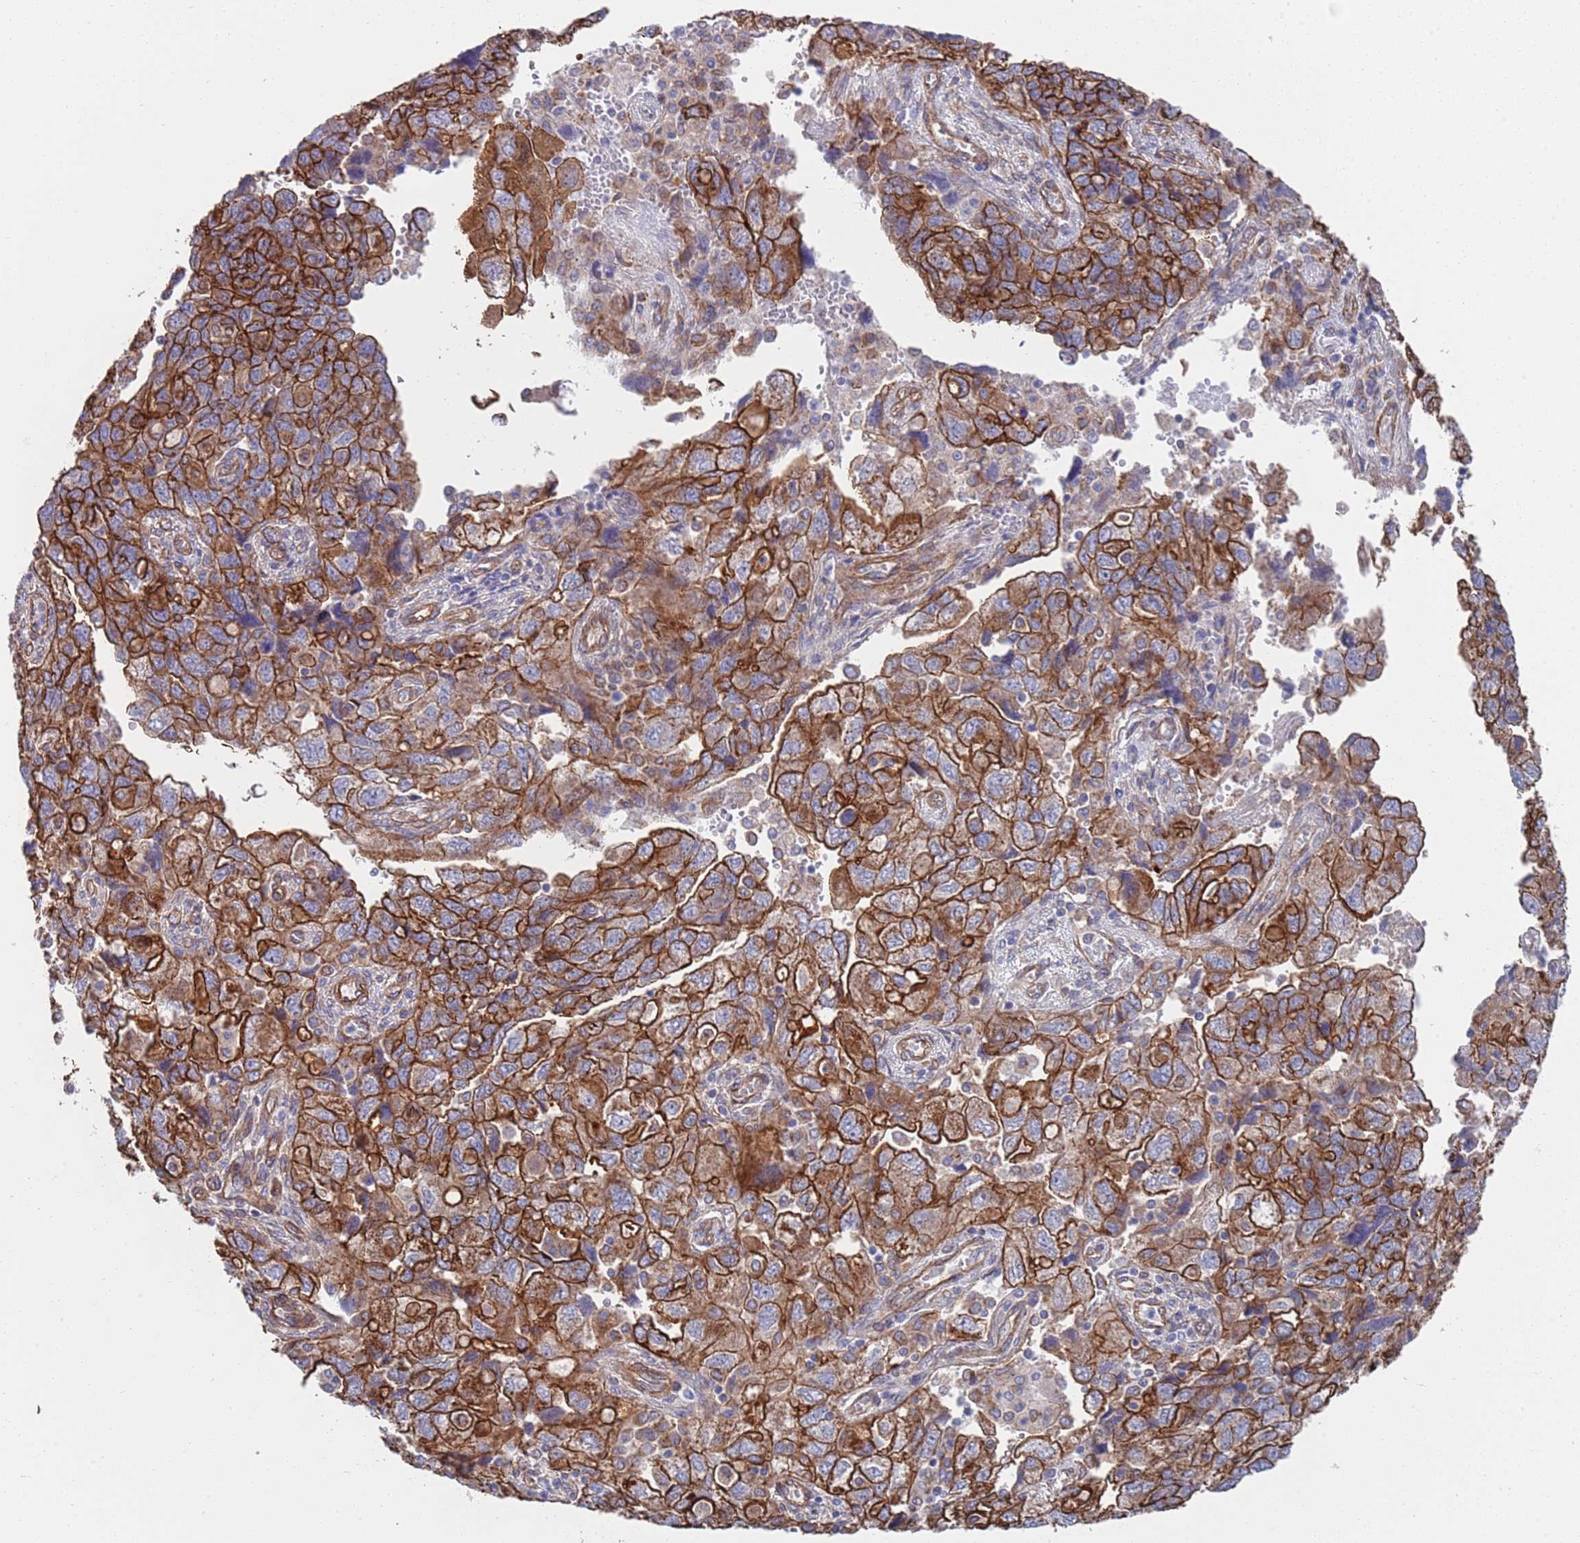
{"staining": {"intensity": "strong", "quantity": ">75%", "location": "cytoplasmic/membranous"}, "tissue": "ovarian cancer", "cell_type": "Tumor cells", "image_type": "cancer", "snomed": [{"axis": "morphology", "description": "Carcinoma, NOS"}, {"axis": "morphology", "description": "Cystadenocarcinoma, serous, NOS"}, {"axis": "topography", "description": "Ovary"}], "caption": "IHC photomicrograph of human ovarian cancer (carcinoma) stained for a protein (brown), which exhibits high levels of strong cytoplasmic/membranous positivity in about >75% of tumor cells.", "gene": "JAKMIP2", "patient": {"sex": "female", "age": 69}}